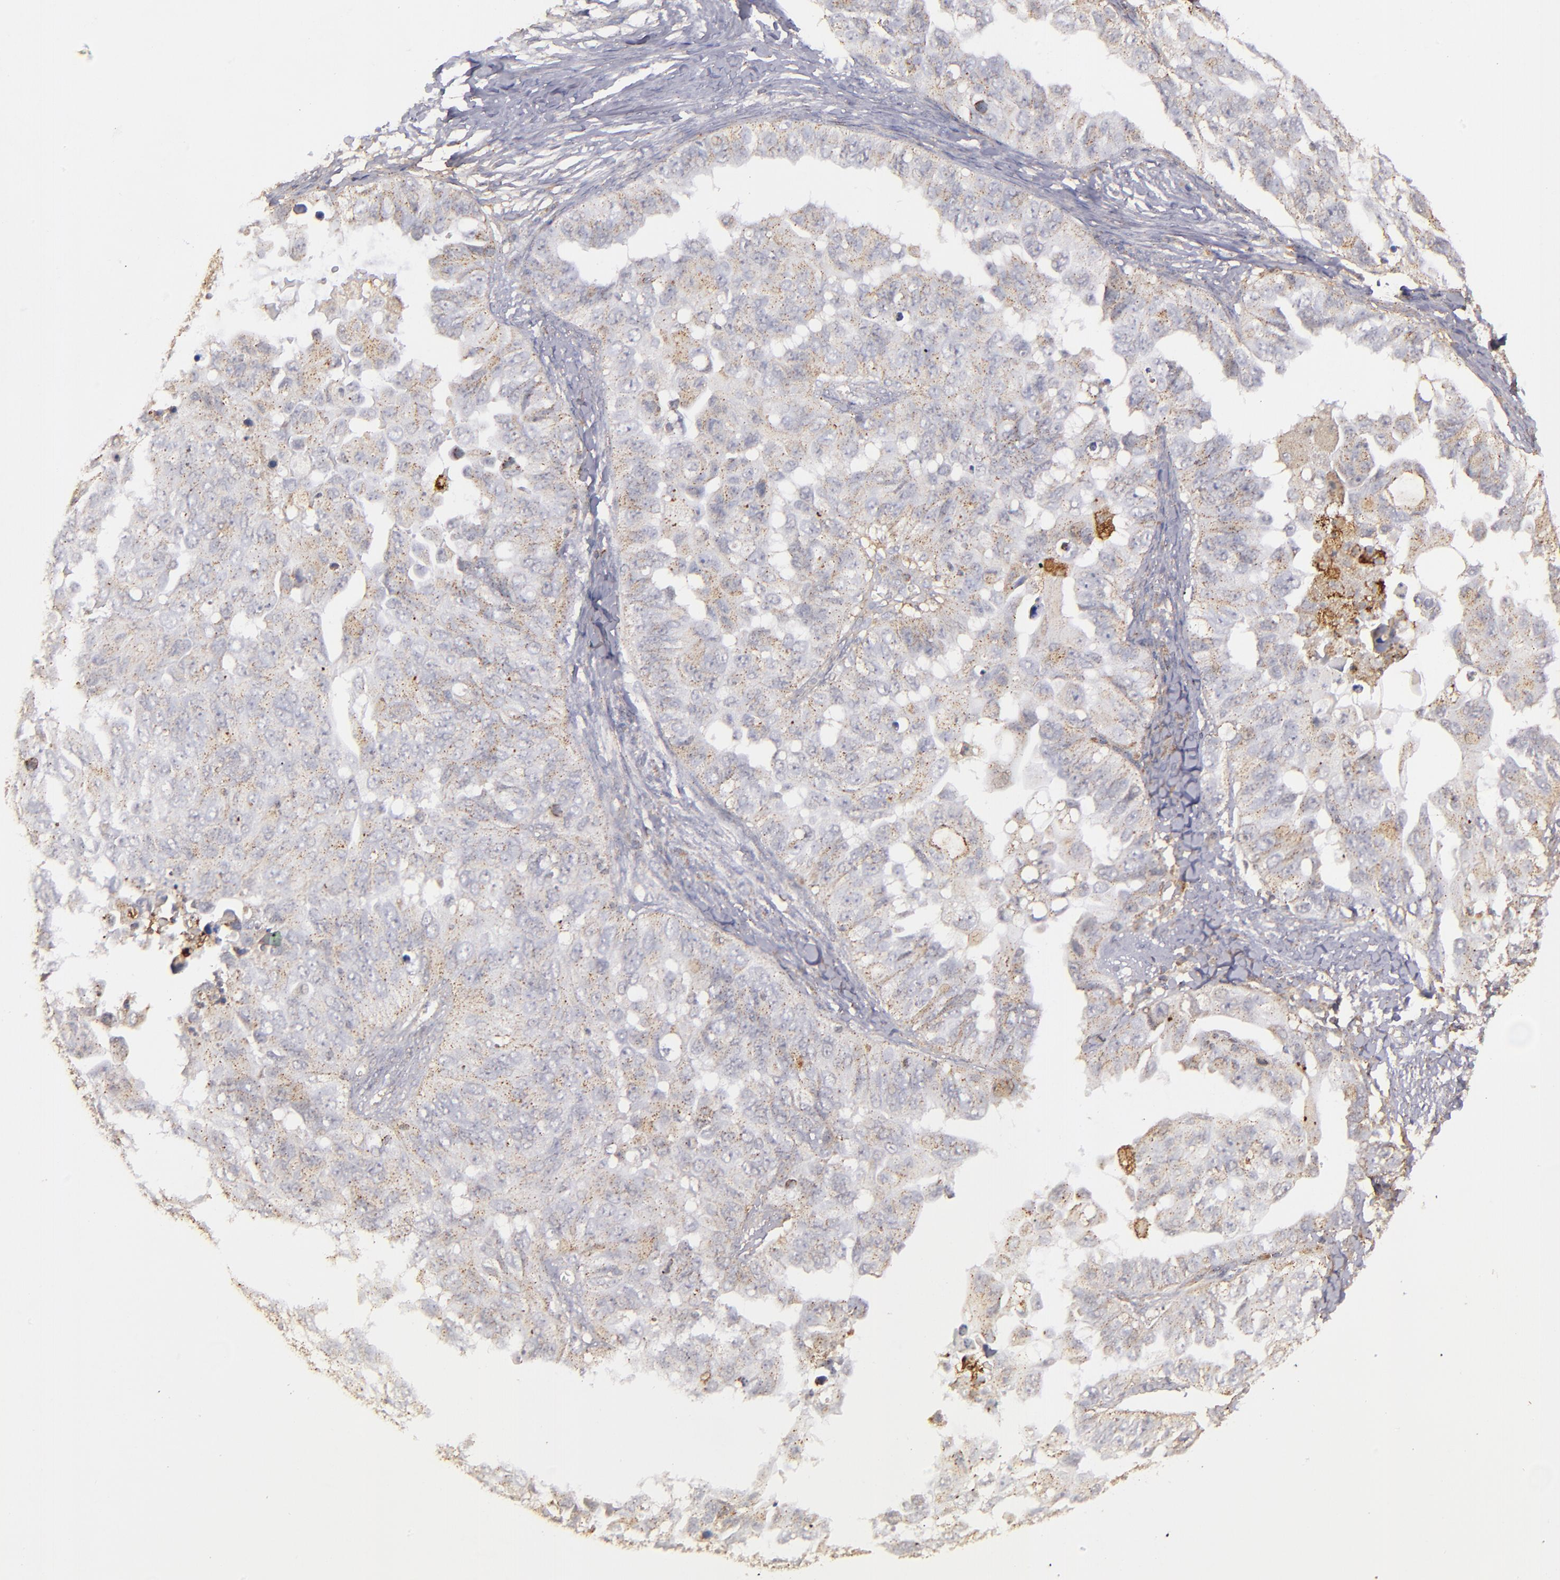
{"staining": {"intensity": "weak", "quantity": "25%-75%", "location": "cytoplasmic/membranous"}, "tissue": "ovarian cancer", "cell_type": "Tumor cells", "image_type": "cancer", "snomed": [{"axis": "morphology", "description": "Cystadenocarcinoma, serous, NOS"}, {"axis": "topography", "description": "Ovary"}], "caption": "The immunohistochemical stain highlights weak cytoplasmic/membranous expression in tumor cells of serous cystadenocarcinoma (ovarian) tissue.", "gene": "ZFYVE1", "patient": {"sex": "female", "age": 82}}